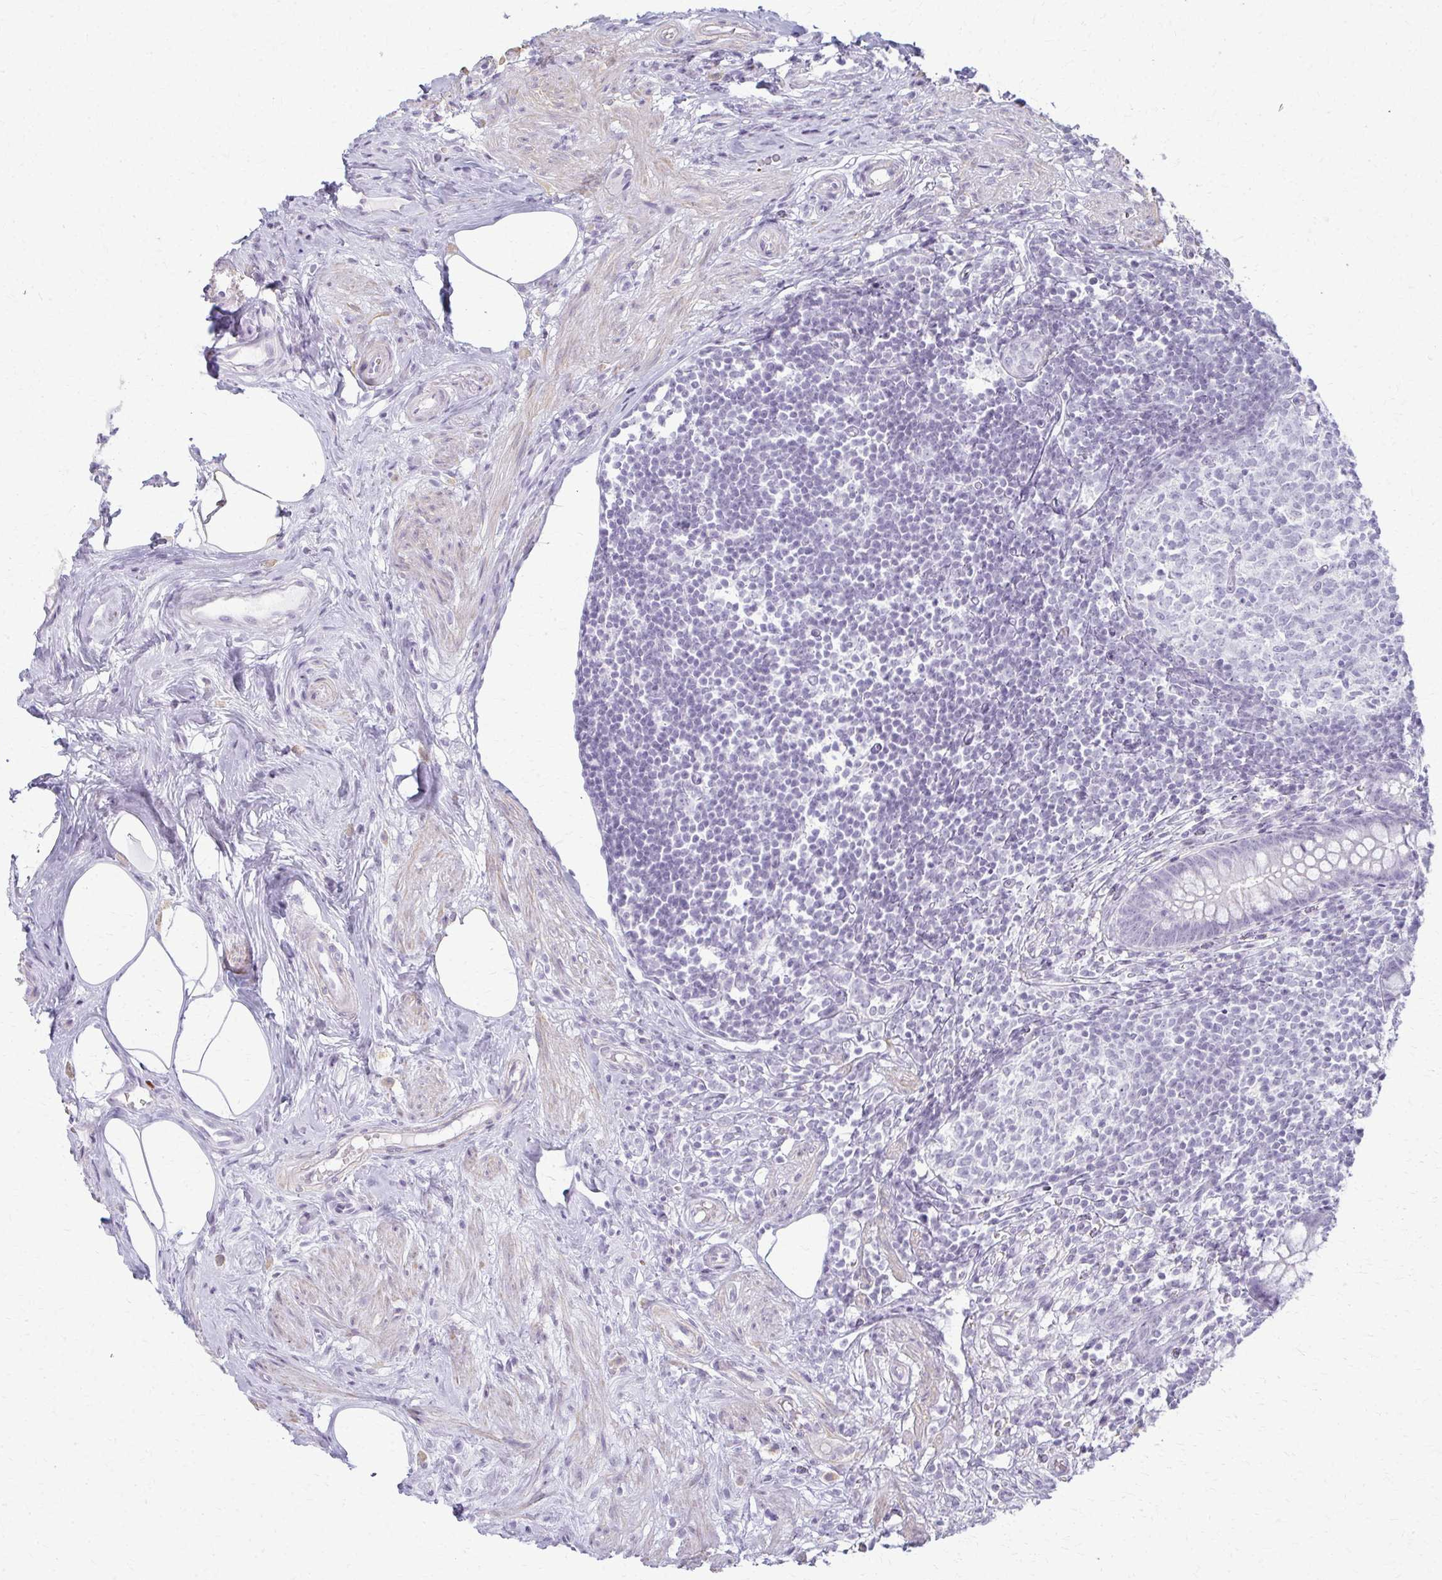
{"staining": {"intensity": "negative", "quantity": "none", "location": "none"}, "tissue": "appendix", "cell_type": "Glandular cells", "image_type": "normal", "snomed": [{"axis": "morphology", "description": "Normal tissue, NOS"}, {"axis": "topography", "description": "Appendix"}], "caption": "Immunohistochemistry micrograph of unremarkable appendix: human appendix stained with DAB (3,3'-diaminobenzidine) exhibits no significant protein positivity in glandular cells.", "gene": "CA3", "patient": {"sex": "female", "age": 56}}